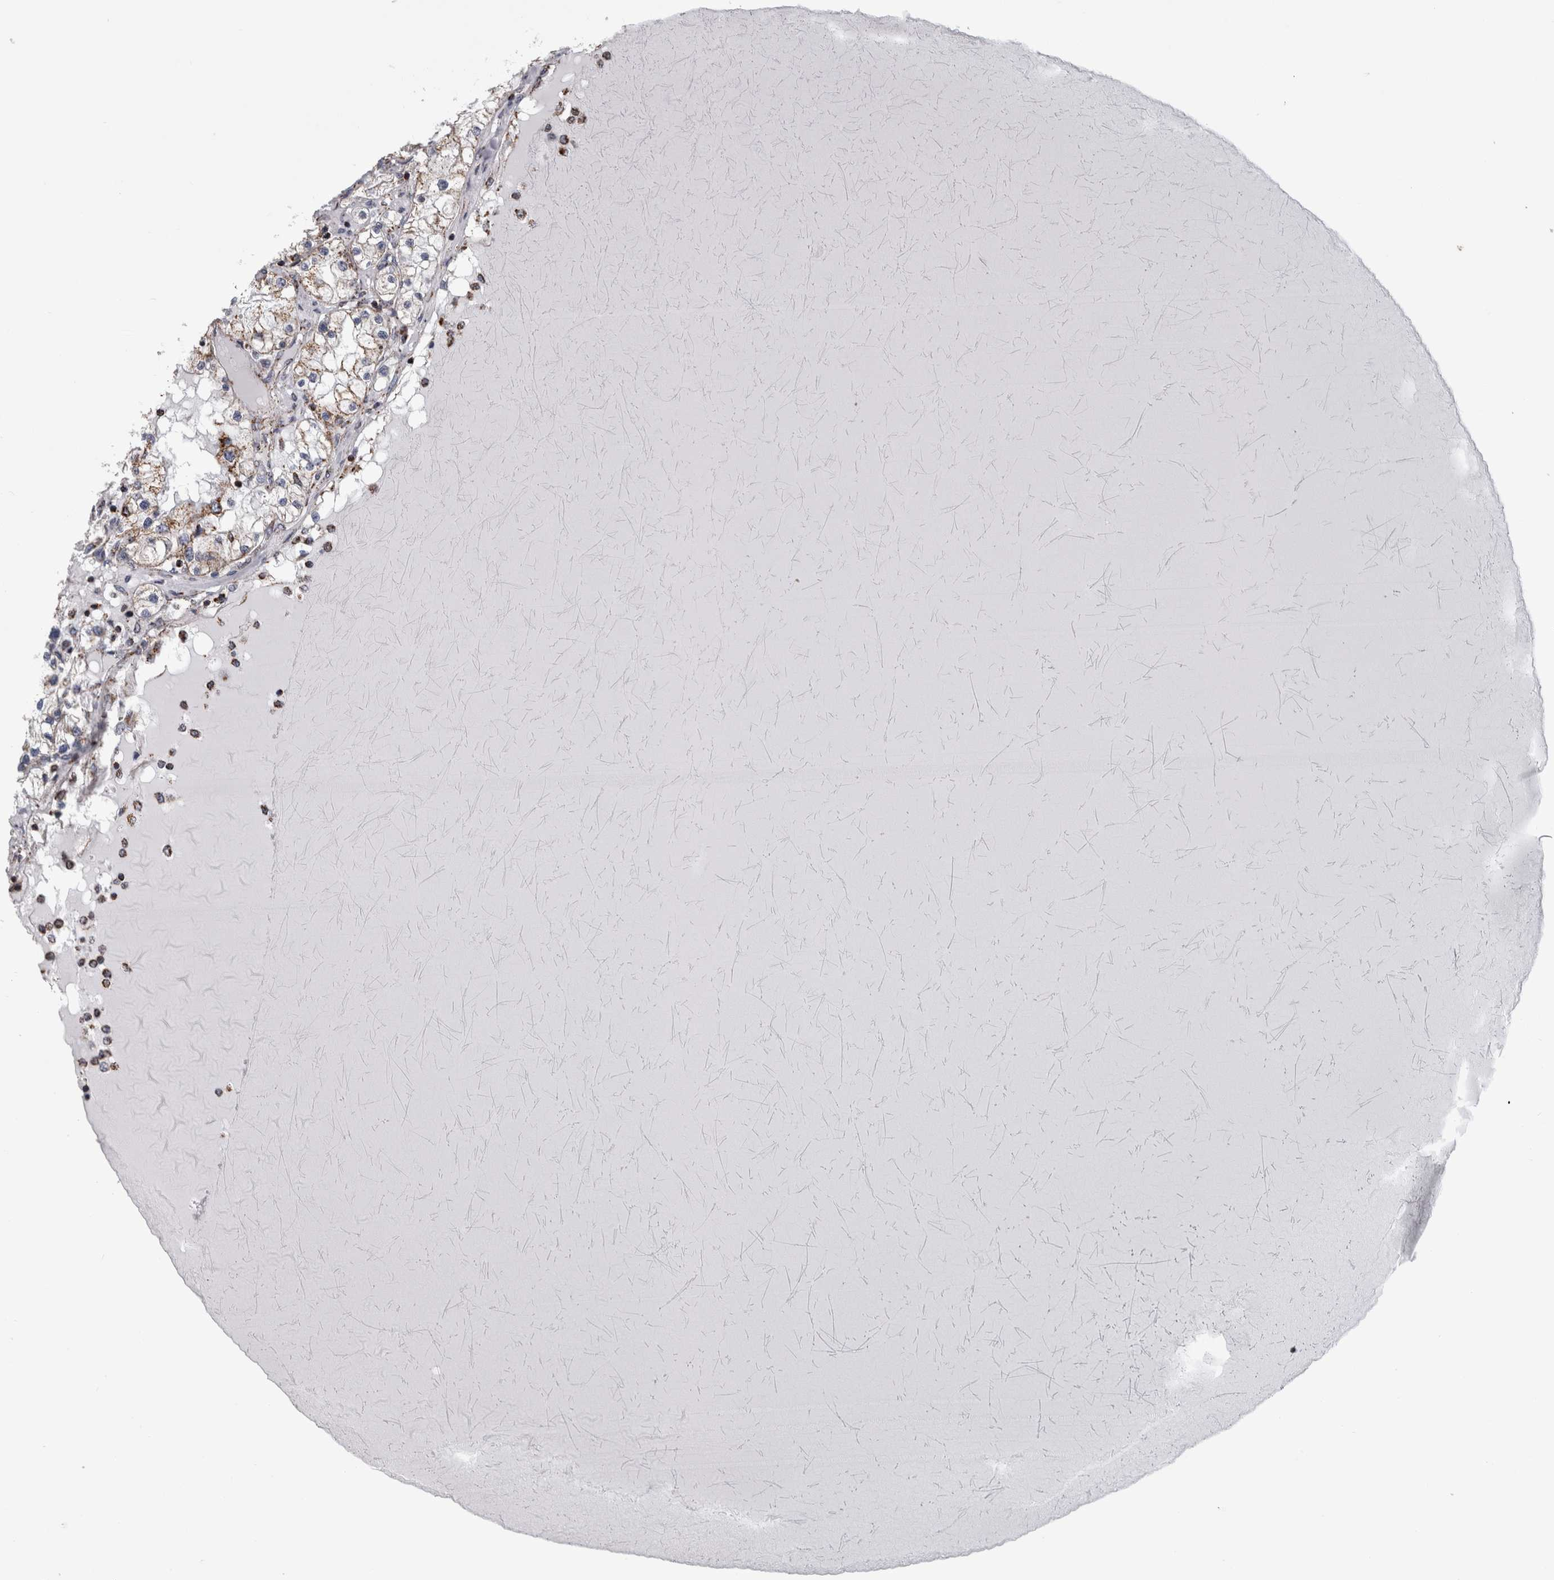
{"staining": {"intensity": "moderate", "quantity": ">75%", "location": "cytoplasmic/membranous"}, "tissue": "renal cancer", "cell_type": "Tumor cells", "image_type": "cancer", "snomed": [{"axis": "morphology", "description": "Adenocarcinoma, NOS"}, {"axis": "topography", "description": "Kidney"}], "caption": "An IHC micrograph of neoplastic tissue is shown. Protein staining in brown highlights moderate cytoplasmic/membranous positivity in renal cancer within tumor cells.", "gene": "MDH2", "patient": {"sex": "male", "age": 68}}